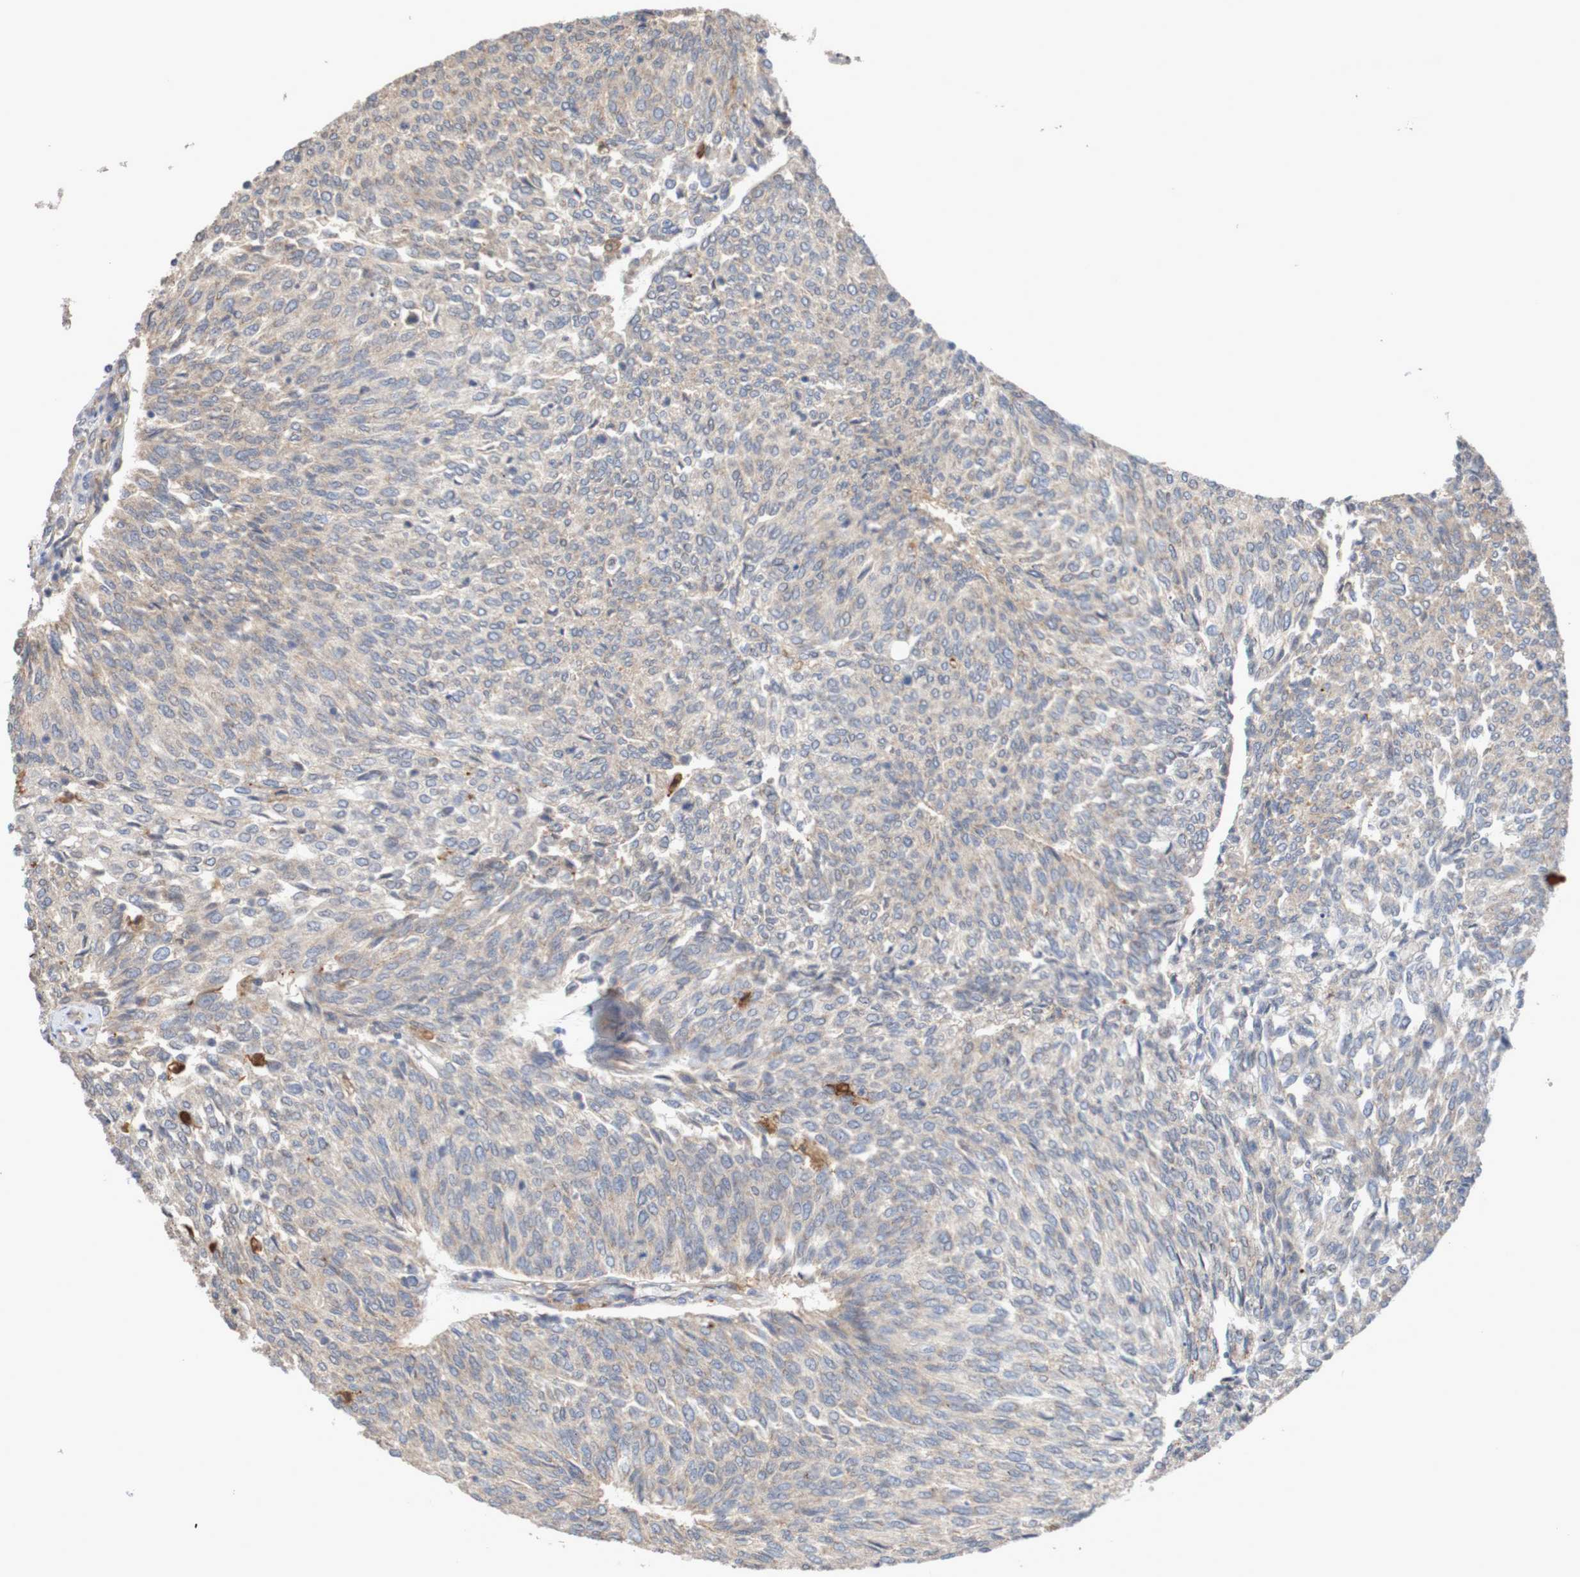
{"staining": {"intensity": "weak", "quantity": "25%-75%", "location": "cytoplasmic/membranous"}, "tissue": "urothelial cancer", "cell_type": "Tumor cells", "image_type": "cancer", "snomed": [{"axis": "morphology", "description": "Urothelial carcinoma, Low grade"}, {"axis": "topography", "description": "Urinary bladder"}], "caption": "Protein staining of urothelial cancer tissue shows weak cytoplasmic/membranous staining in about 25%-75% of tumor cells.", "gene": "PHYH", "patient": {"sex": "female", "age": 79}}